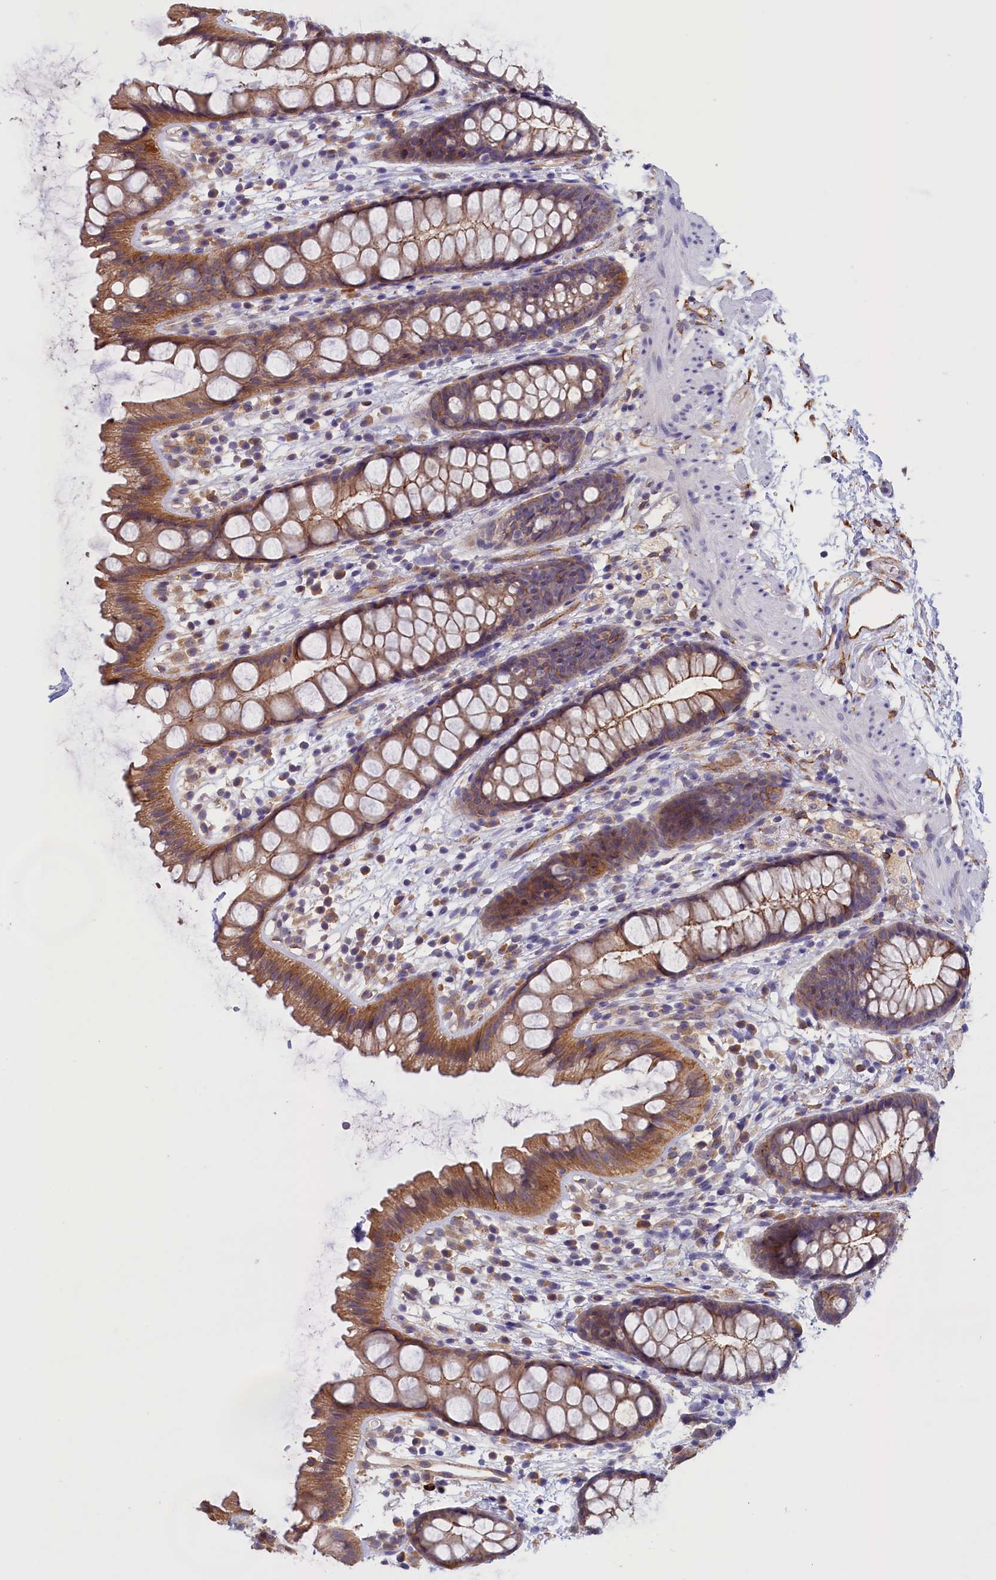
{"staining": {"intensity": "moderate", "quantity": ">75%", "location": "cytoplasmic/membranous"}, "tissue": "rectum", "cell_type": "Glandular cells", "image_type": "normal", "snomed": [{"axis": "morphology", "description": "Normal tissue, NOS"}, {"axis": "topography", "description": "Rectum"}], "caption": "Rectum stained for a protein (brown) demonstrates moderate cytoplasmic/membranous positive staining in approximately >75% of glandular cells.", "gene": "COL19A1", "patient": {"sex": "female", "age": 65}}